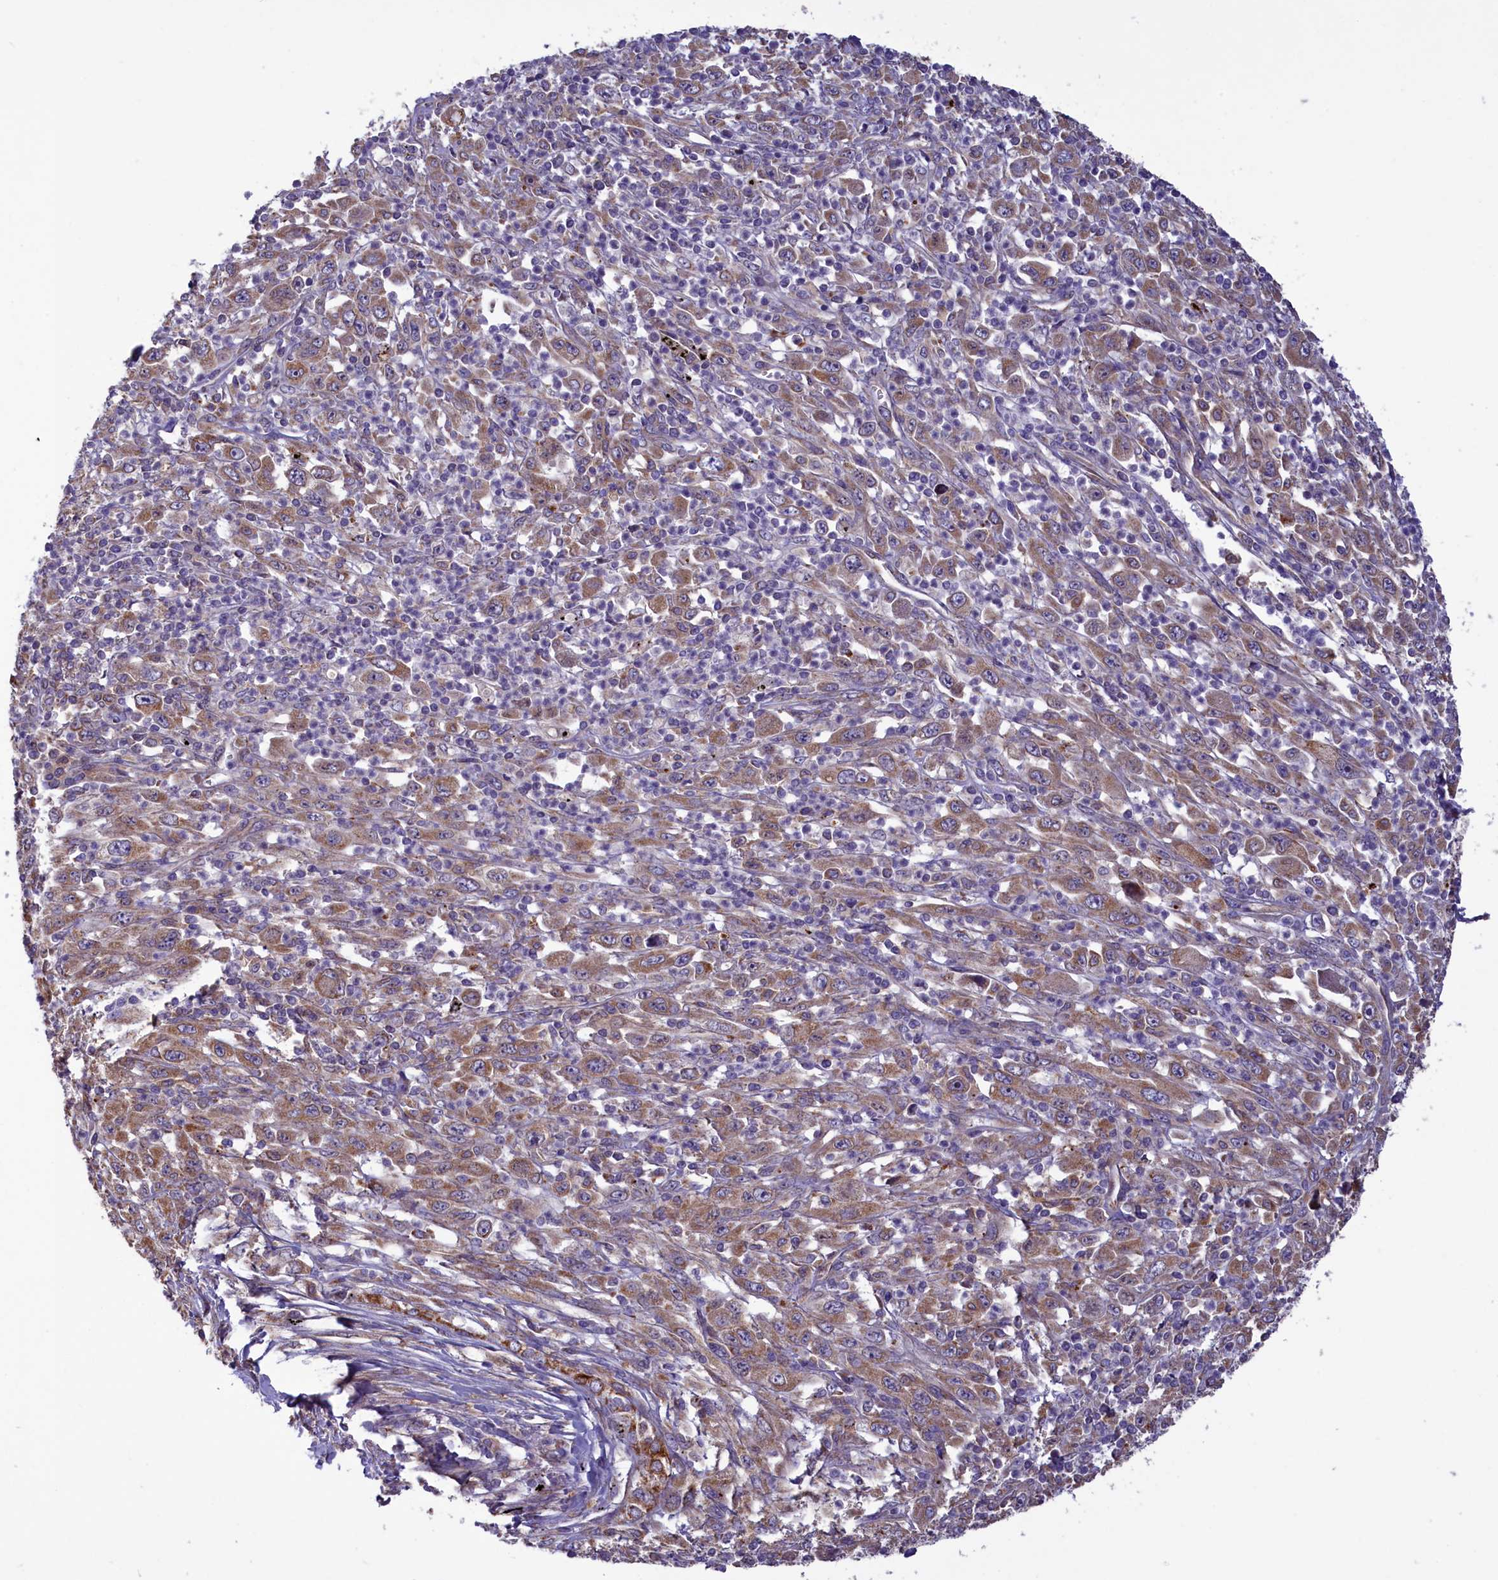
{"staining": {"intensity": "moderate", "quantity": ">75%", "location": "cytoplasmic/membranous"}, "tissue": "melanoma", "cell_type": "Tumor cells", "image_type": "cancer", "snomed": [{"axis": "morphology", "description": "Malignant melanoma, Metastatic site"}, {"axis": "topography", "description": "Skin"}], "caption": "There is medium levels of moderate cytoplasmic/membranous staining in tumor cells of melanoma, as demonstrated by immunohistochemical staining (brown color).", "gene": "ACAD8", "patient": {"sex": "female", "age": 56}}